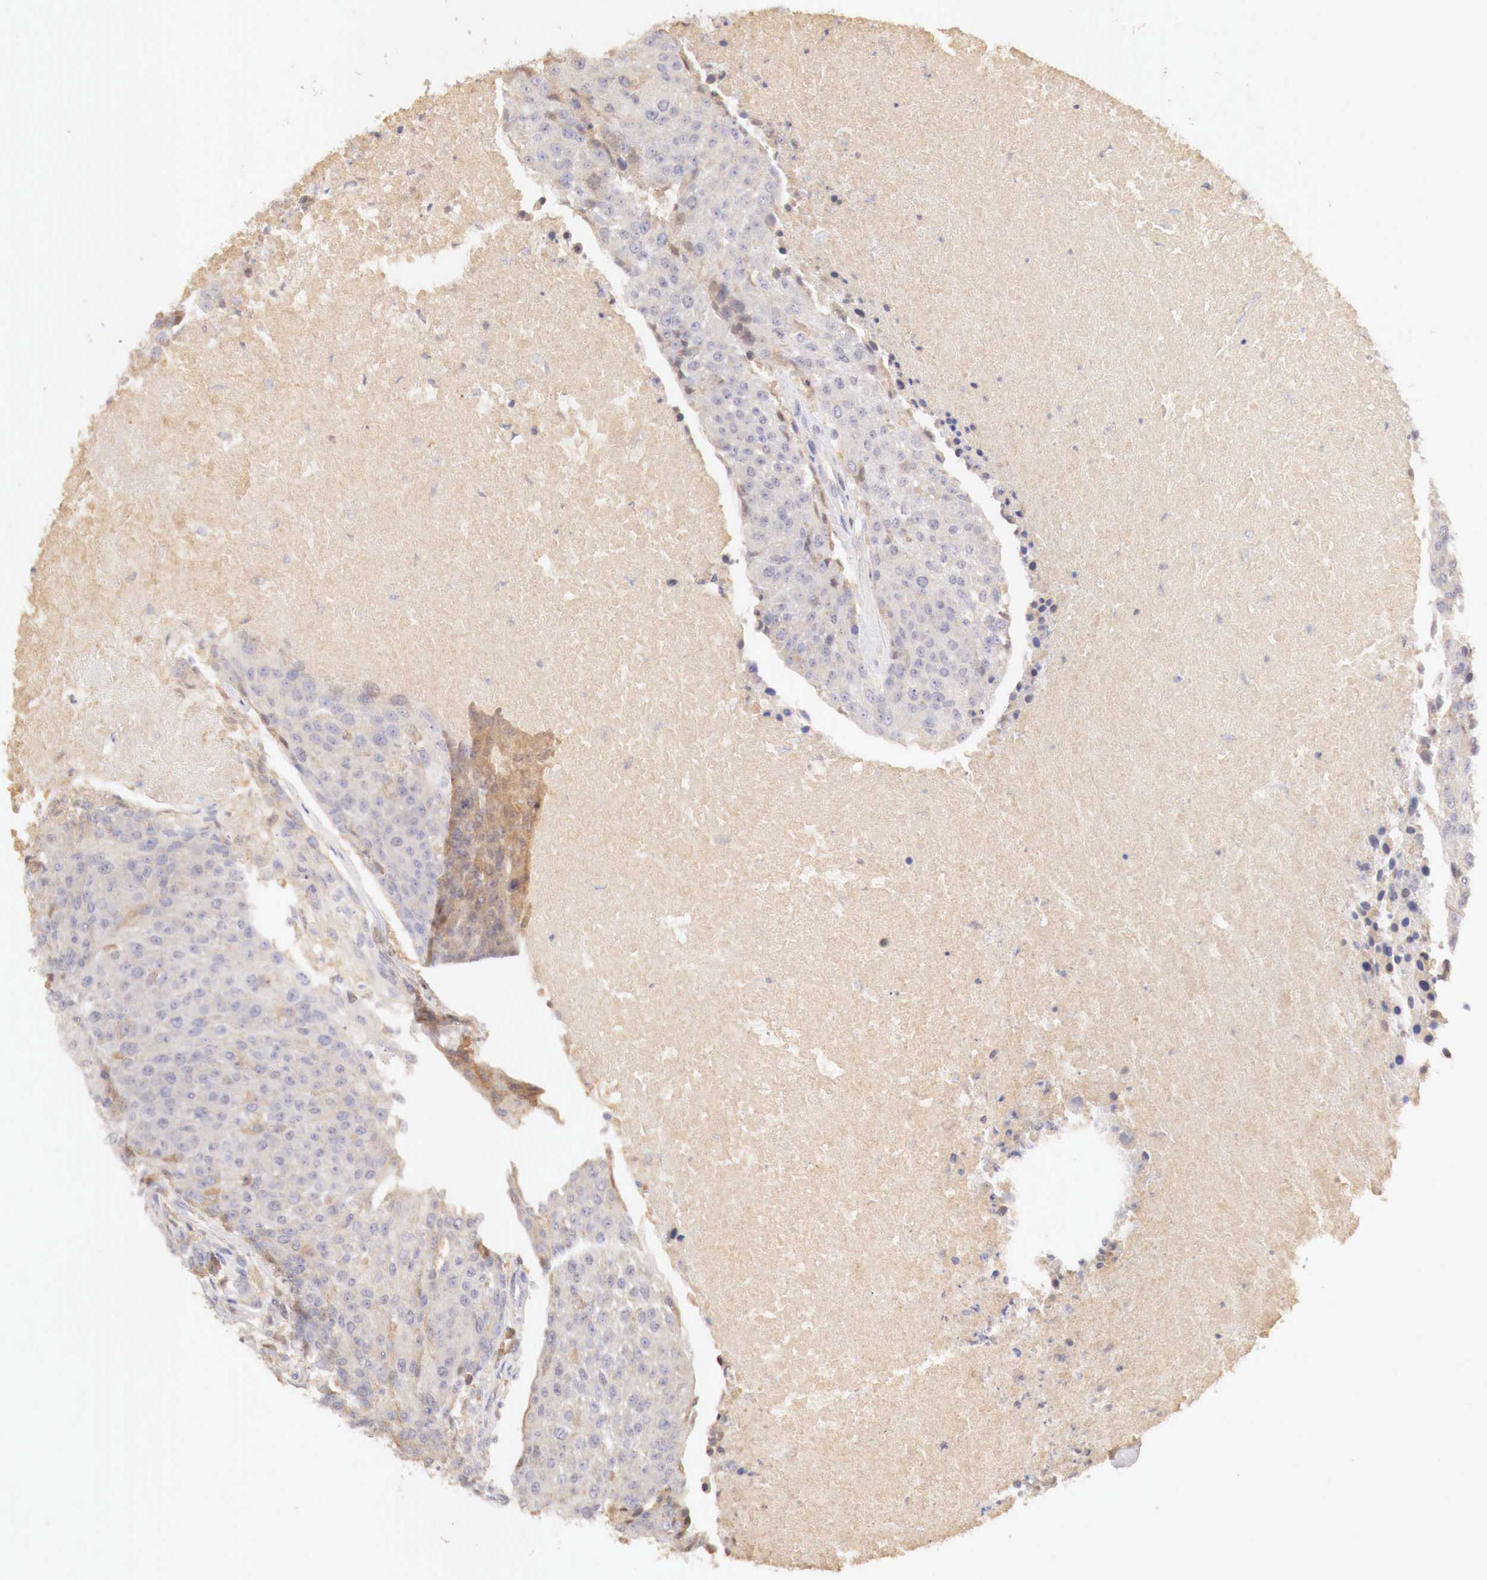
{"staining": {"intensity": "weak", "quantity": "<25%", "location": "cytoplasmic/membranous"}, "tissue": "urothelial cancer", "cell_type": "Tumor cells", "image_type": "cancer", "snomed": [{"axis": "morphology", "description": "Urothelial carcinoma, High grade"}, {"axis": "topography", "description": "Urinary bladder"}], "caption": "The histopathology image shows no staining of tumor cells in urothelial cancer.", "gene": "GATA1", "patient": {"sex": "female", "age": 85}}